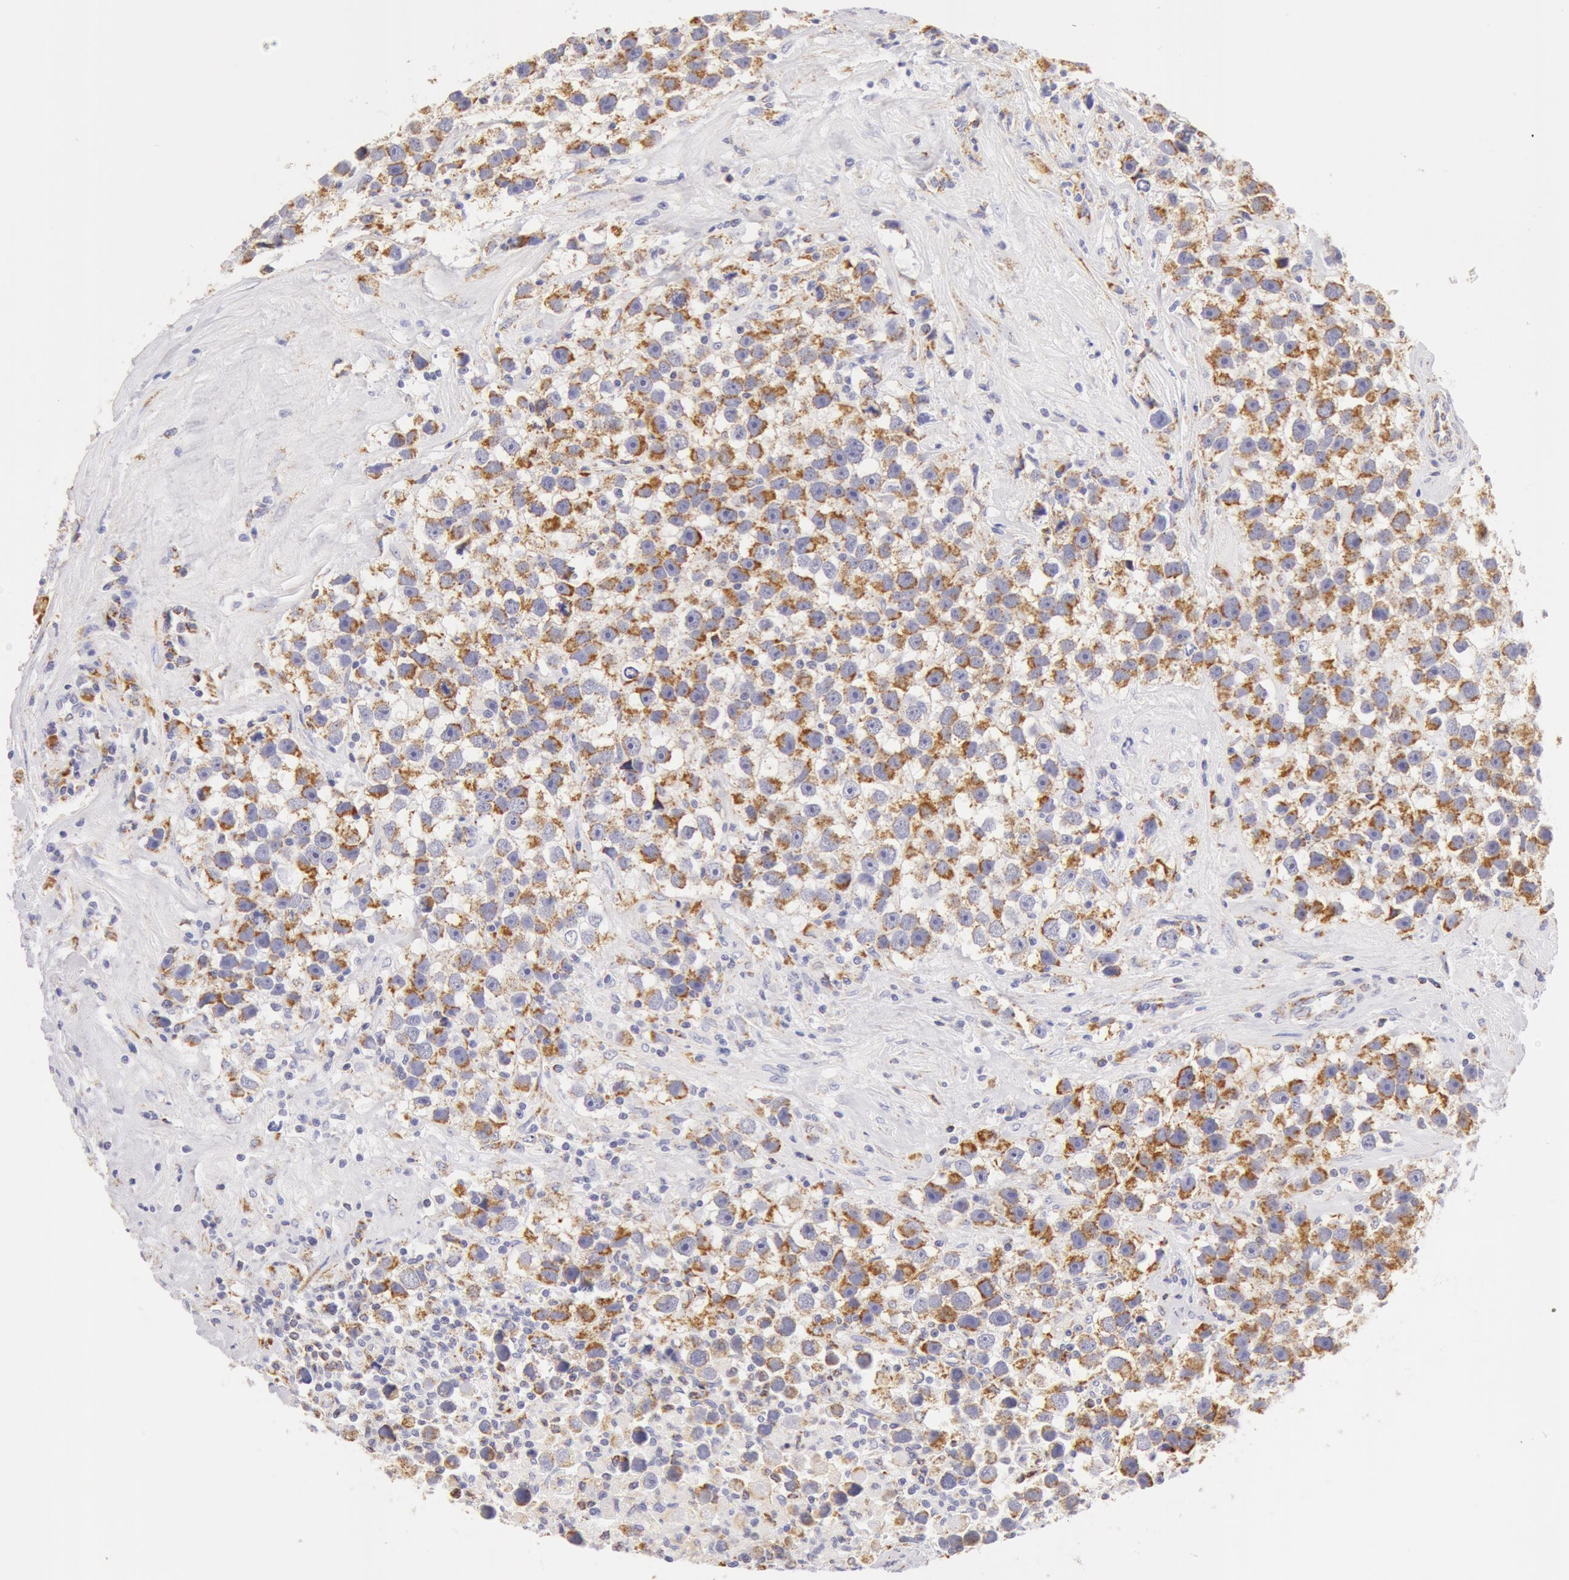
{"staining": {"intensity": "moderate", "quantity": ">75%", "location": "cytoplasmic/membranous"}, "tissue": "testis cancer", "cell_type": "Tumor cells", "image_type": "cancer", "snomed": [{"axis": "morphology", "description": "Seminoma, NOS"}, {"axis": "topography", "description": "Testis"}], "caption": "Protein expression analysis of testis seminoma exhibits moderate cytoplasmic/membranous expression in approximately >75% of tumor cells.", "gene": "ATP5F1B", "patient": {"sex": "male", "age": 43}}